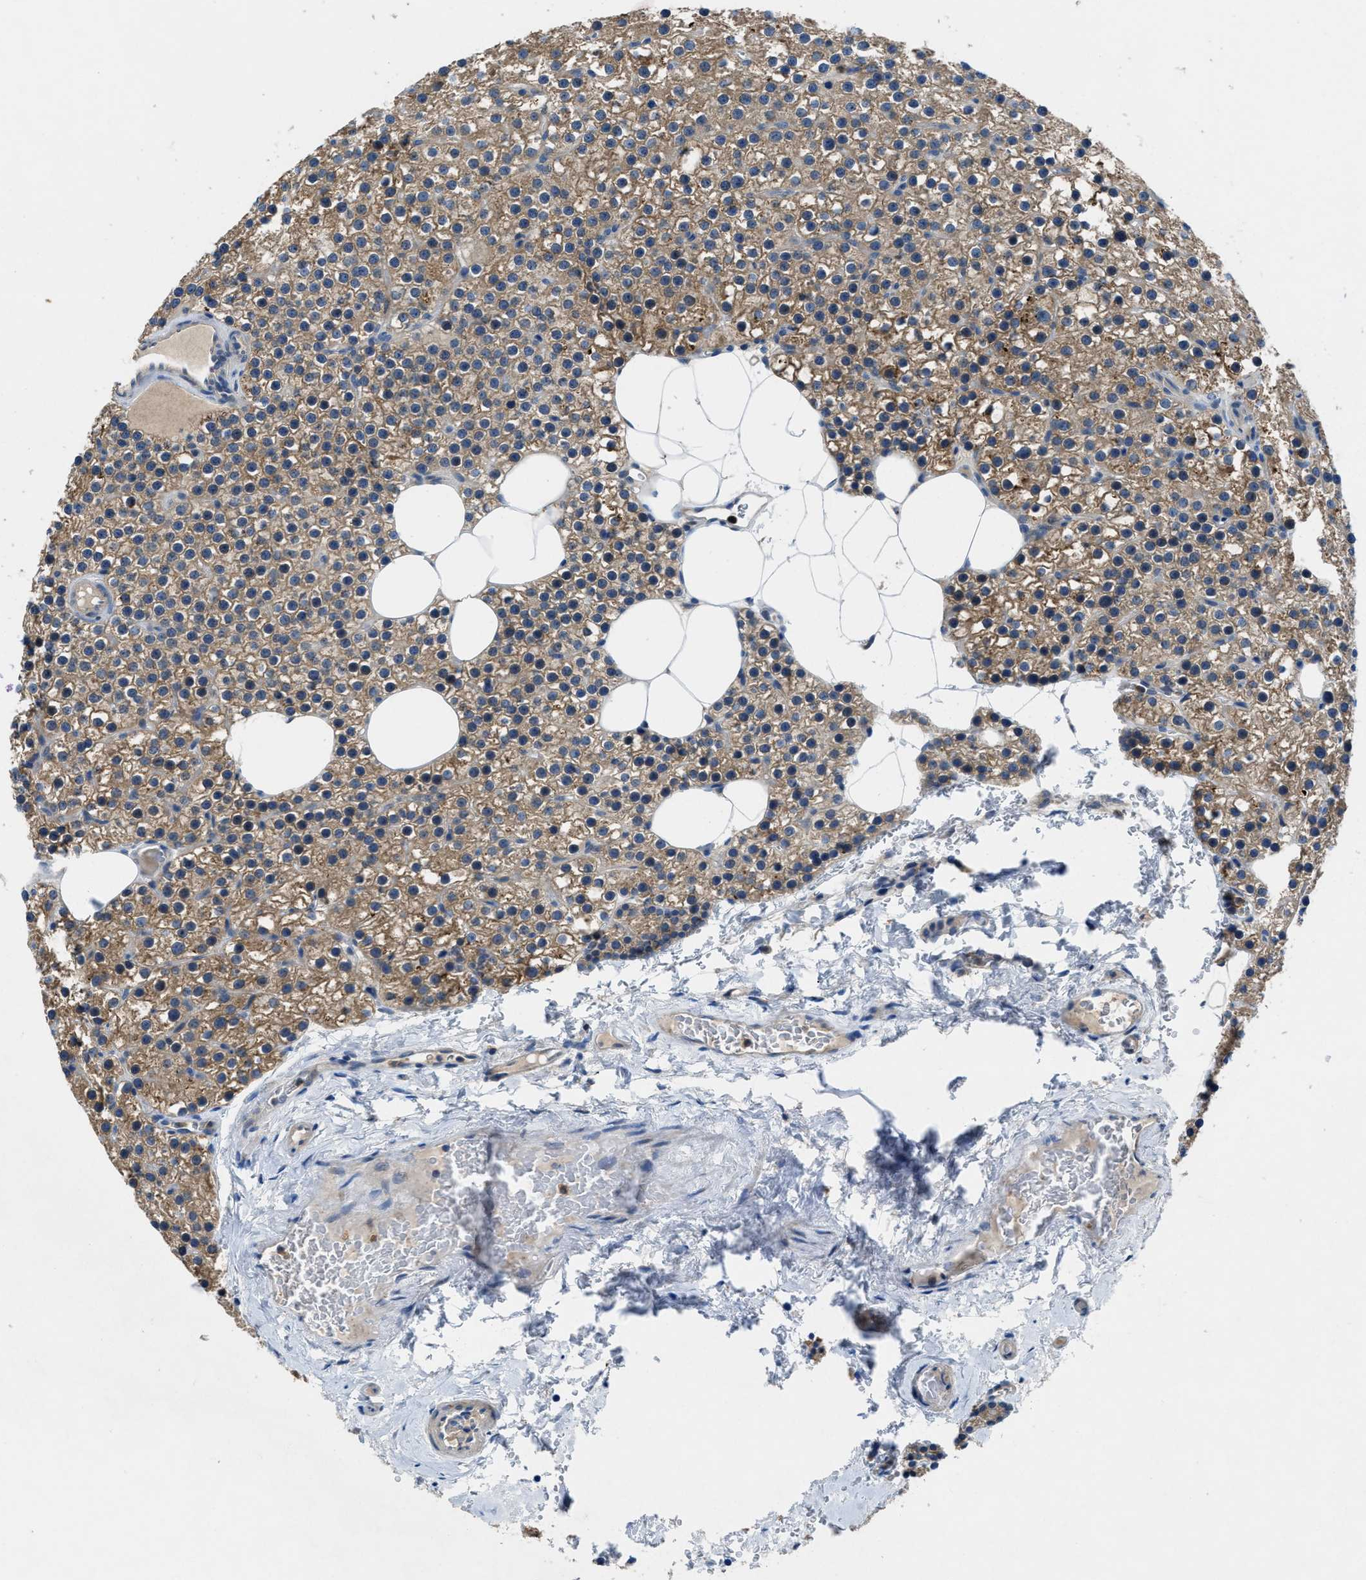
{"staining": {"intensity": "moderate", "quantity": ">75%", "location": "cytoplasmic/membranous"}, "tissue": "parathyroid gland", "cell_type": "Glandular cells", "image_type": "normal", "snomed": [{"axis": "morphology", "description": "Normal tissue, NOS"}, {"axis": "morphology", "description": "Adenoma, NOS"}, {"axis": "topography", "description": "Parathyroid gland"}], "caption": "Protein expression analysis of normal human parathyroid gland reveals moderate cytoplasmic/membranous staining in approximately >75% of glandular cells. The staining is performed using DAB (3,3'-diaminobenzidine) brown chromogen to label protein expression. The nuclei are counter-stained blue using hematoxylin.", "gene": "MAP3K20", "patient": {"sex": "female", "age": 70}}